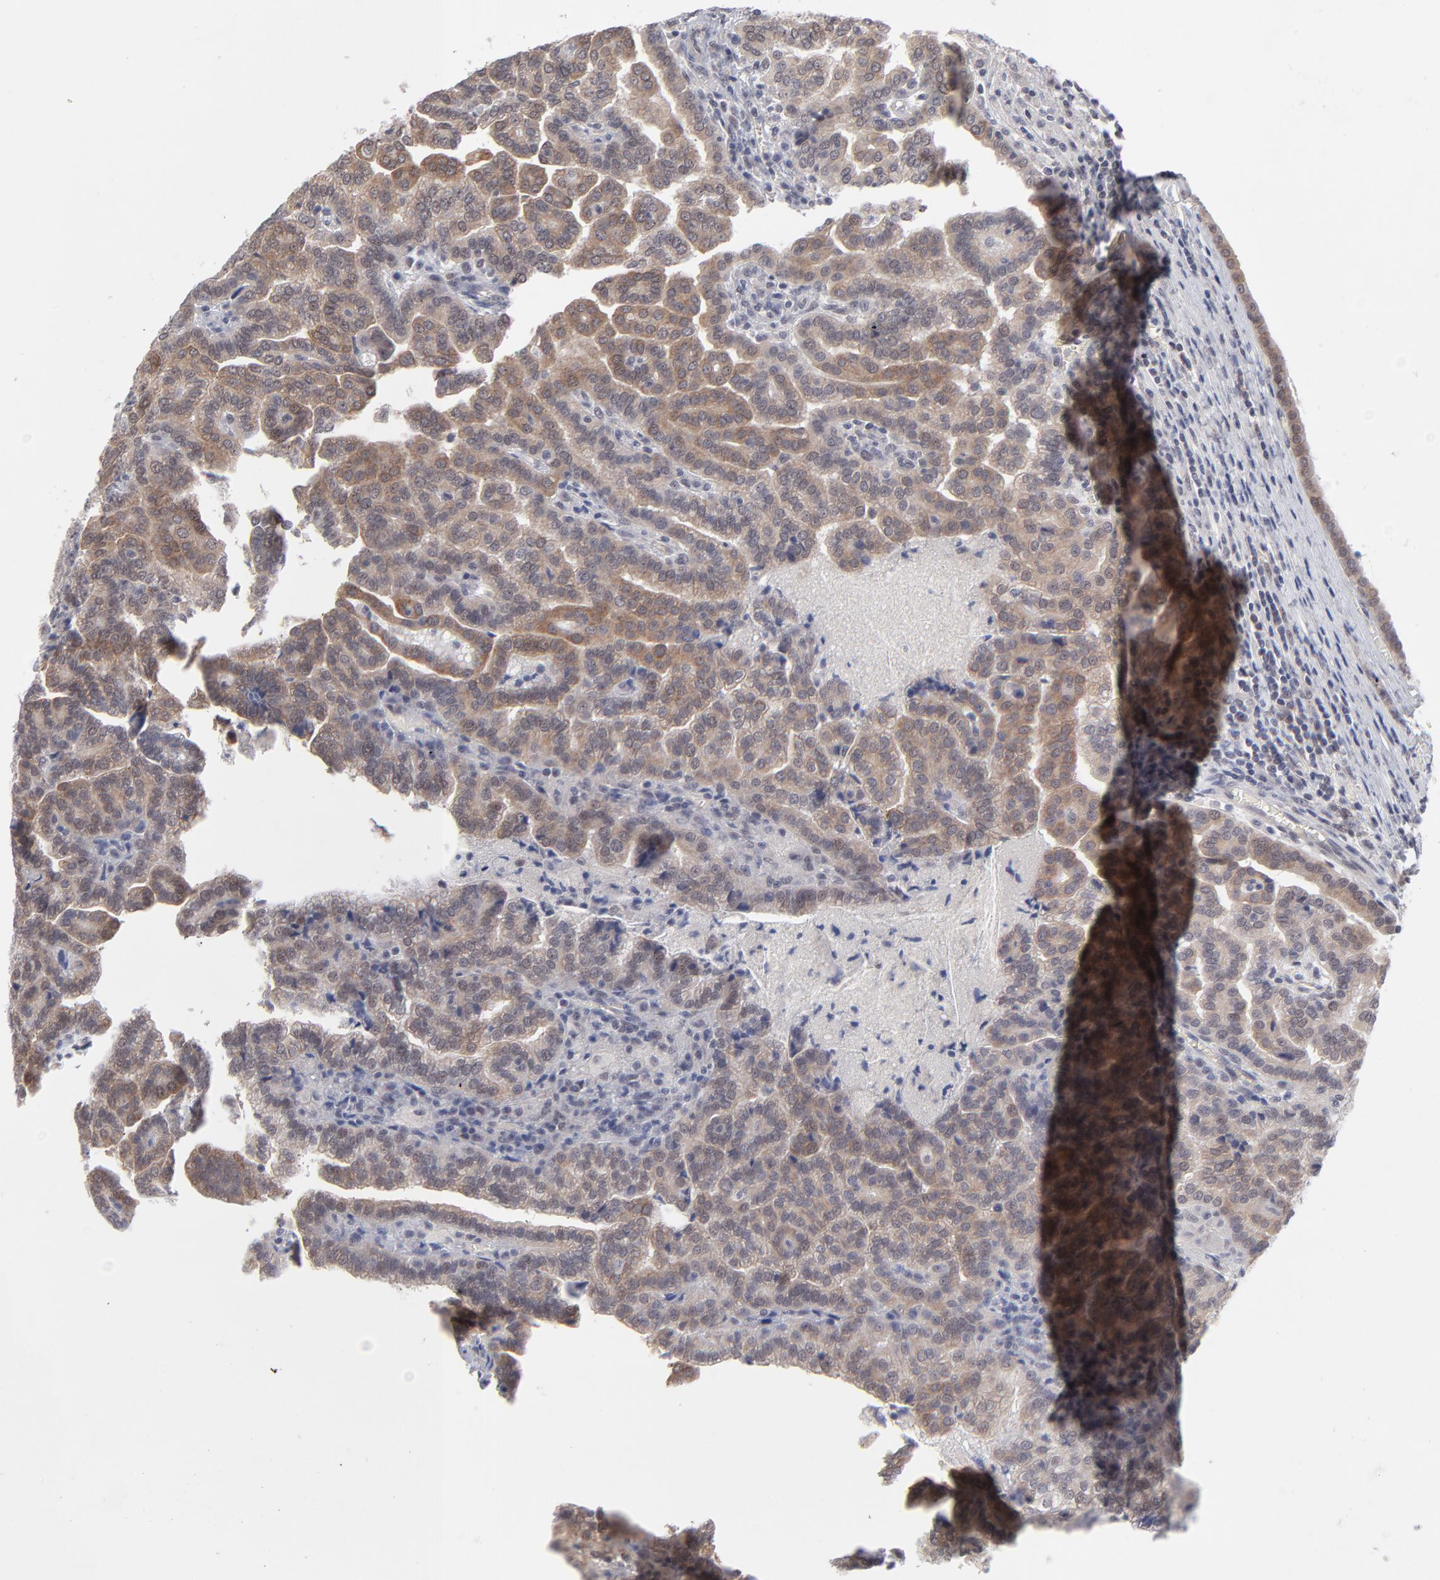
{"staining": {"intensity": "moderate", "quantity": ">75%", "location": "cytoplasmic/membranous,nuclear"}, "tissue": "renal cancer", "cell_type": "Tumor cells", "image_type": "cancer", "snomed": [{"axis": "morphology", "description": "Adenocarcinoma, NOS"}, {"axis": "topography", "description": "Kidney"}], "caption": "Renal cancer (adenocarcinoma) stained with a protein marker exhibits moderate staining in tumor cells.", "gene": "NBN", "patient": {"sex": "male", "age": 61}}